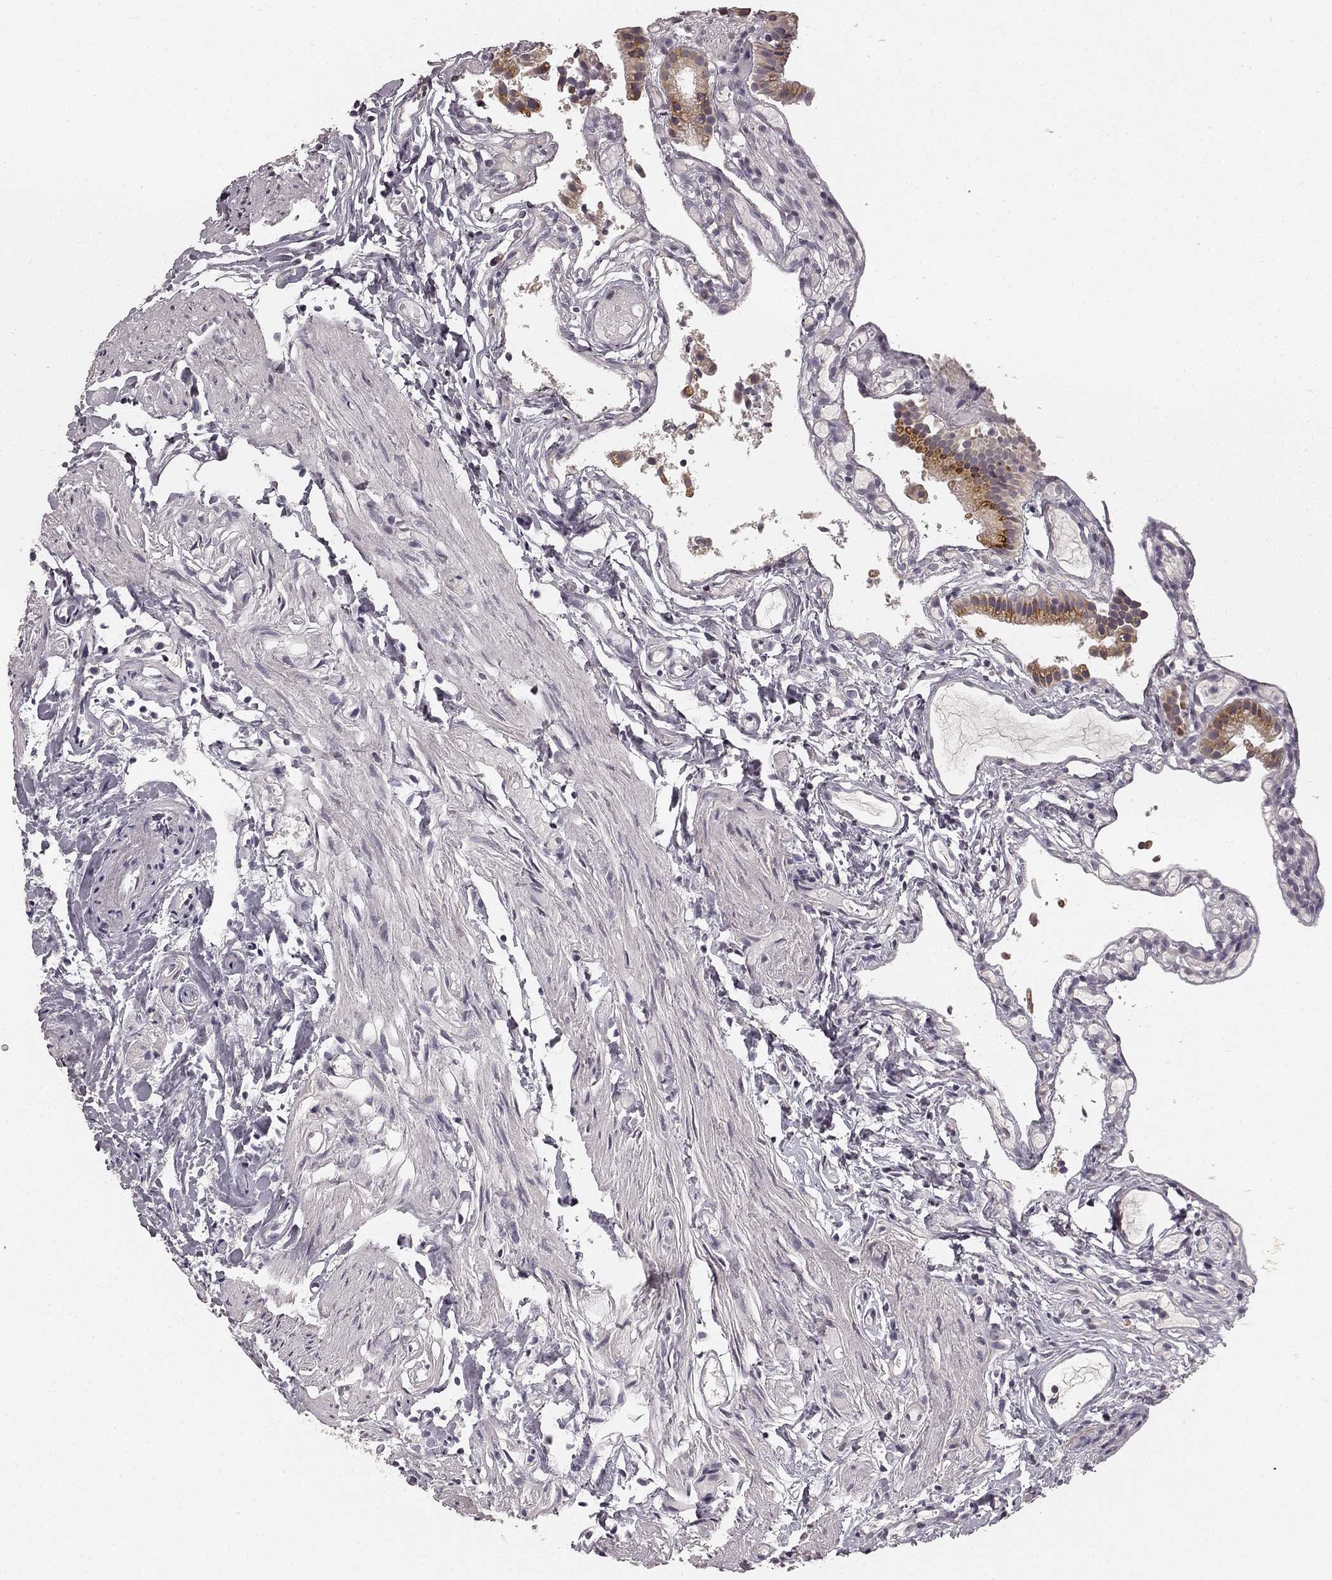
{"staining": {"intensity": "moderate", "quantity": ">75%", "location": "cytoplasmic/membranous"}, "tissue": "gallbladder", "cell_type": "Glandular cells", "image_type": "normal", "snomed": [{"axis": "morphology", "description": "Normal tissue, NOS"}, {"axis": "topography", "description": "Gallbladder"}], "caption": "Gallbladder stained with a brown dye shows moderate cytoplasmic/membranous positive positivity in approximately >75% of glandular cells.", "gene": "HCN4", "patient": {"sex": "female", "age": 47}}